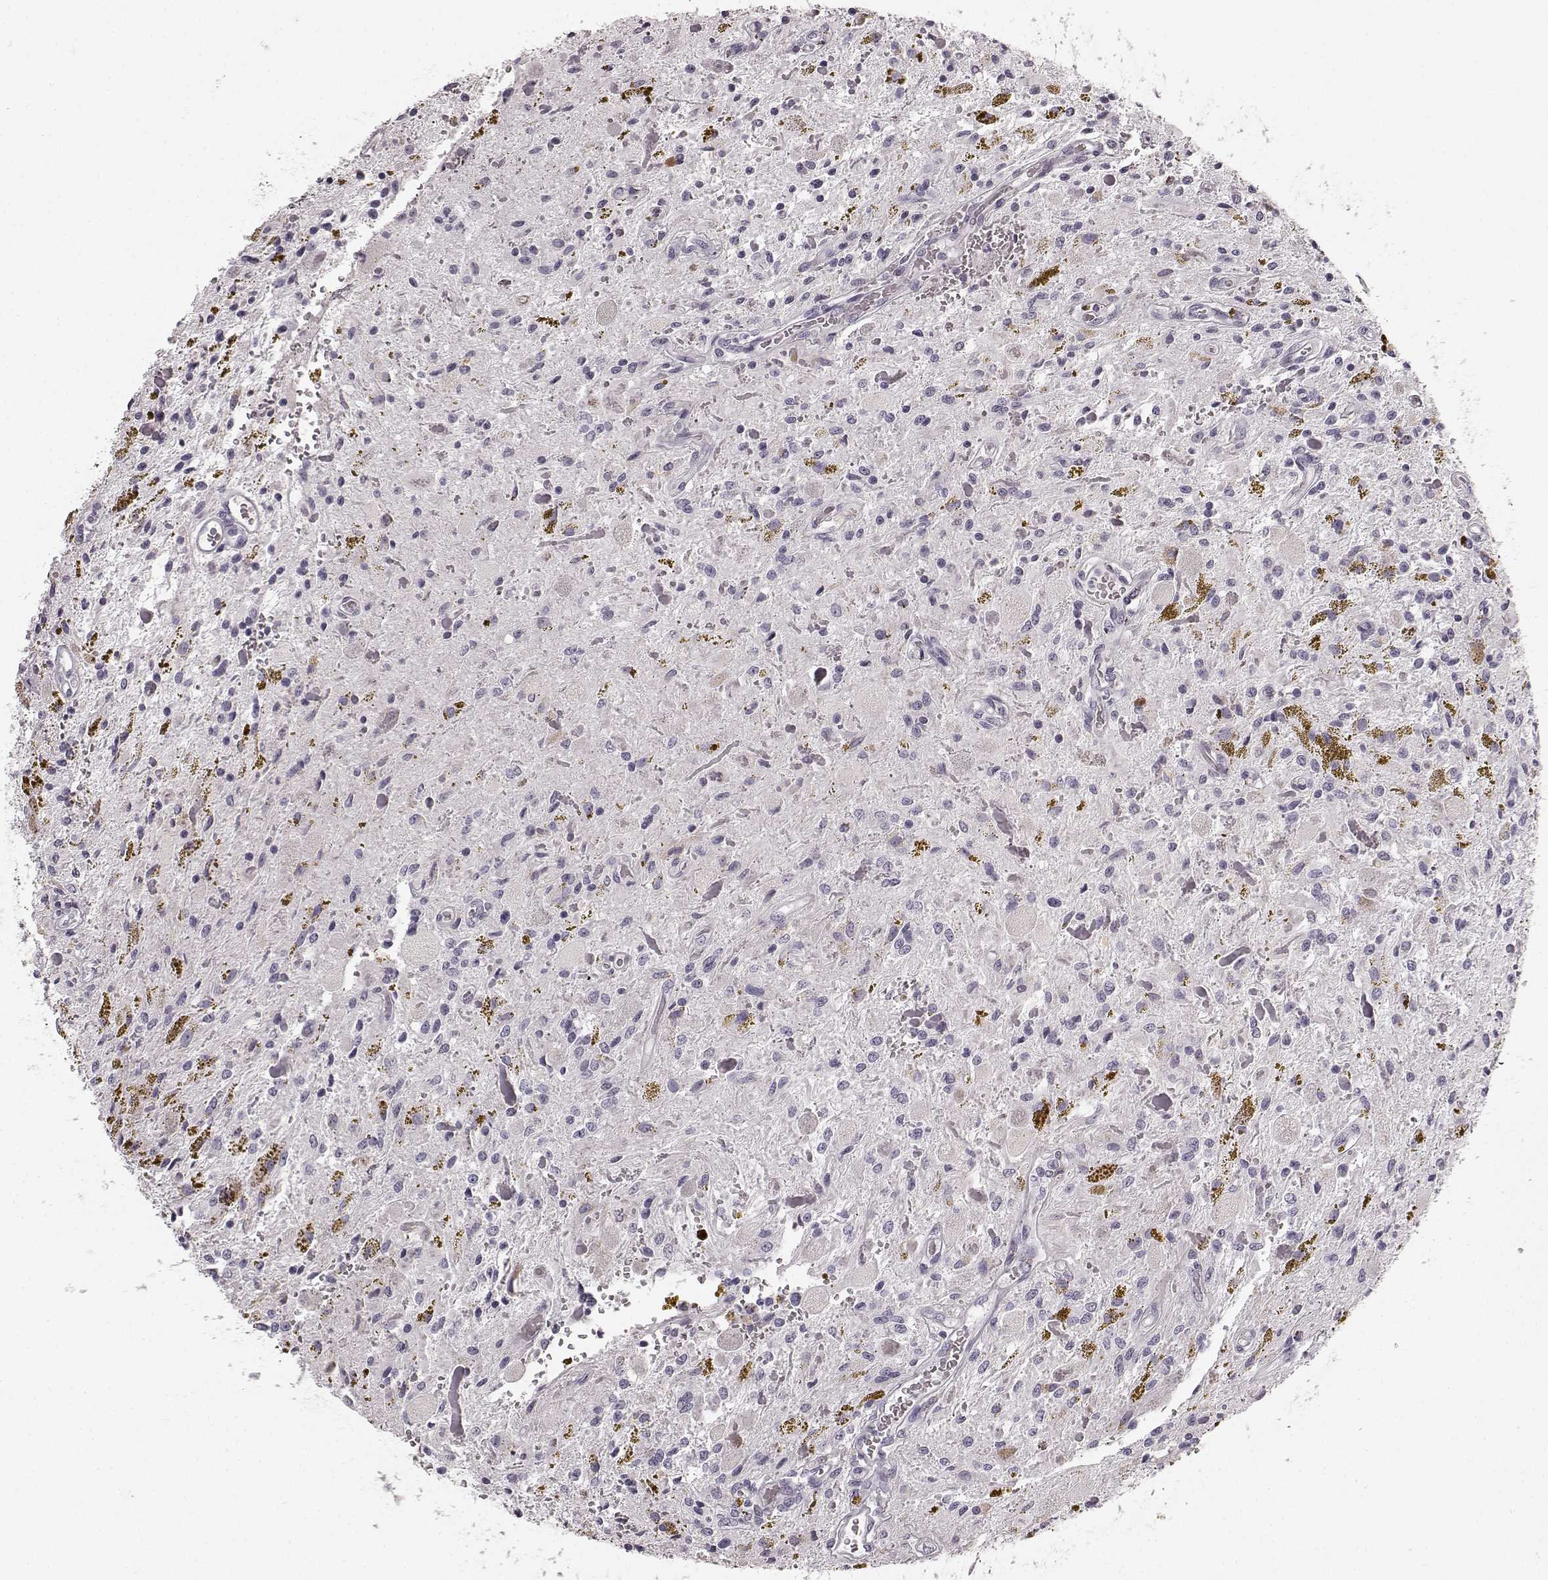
{"staining": {"intensity": "negative", "quantity": "none", "location": "none"}, "tissue": "glioma", "cell_type": "Tumor cells", "image_type": "cancer", "snomed": [{"axis": "morphology", "description": "Glioma, malignant, Low grade"}, {"axis": "topography", "description": "Cerebellum"}], "caption": "The immunohistochemistry (IHC) histopathology image has no significant expression in tumor cells of malignant low-grade glioma tissue.", "gene": "TMPRSS15", "patient": {"sex": "female", "age": 14}}